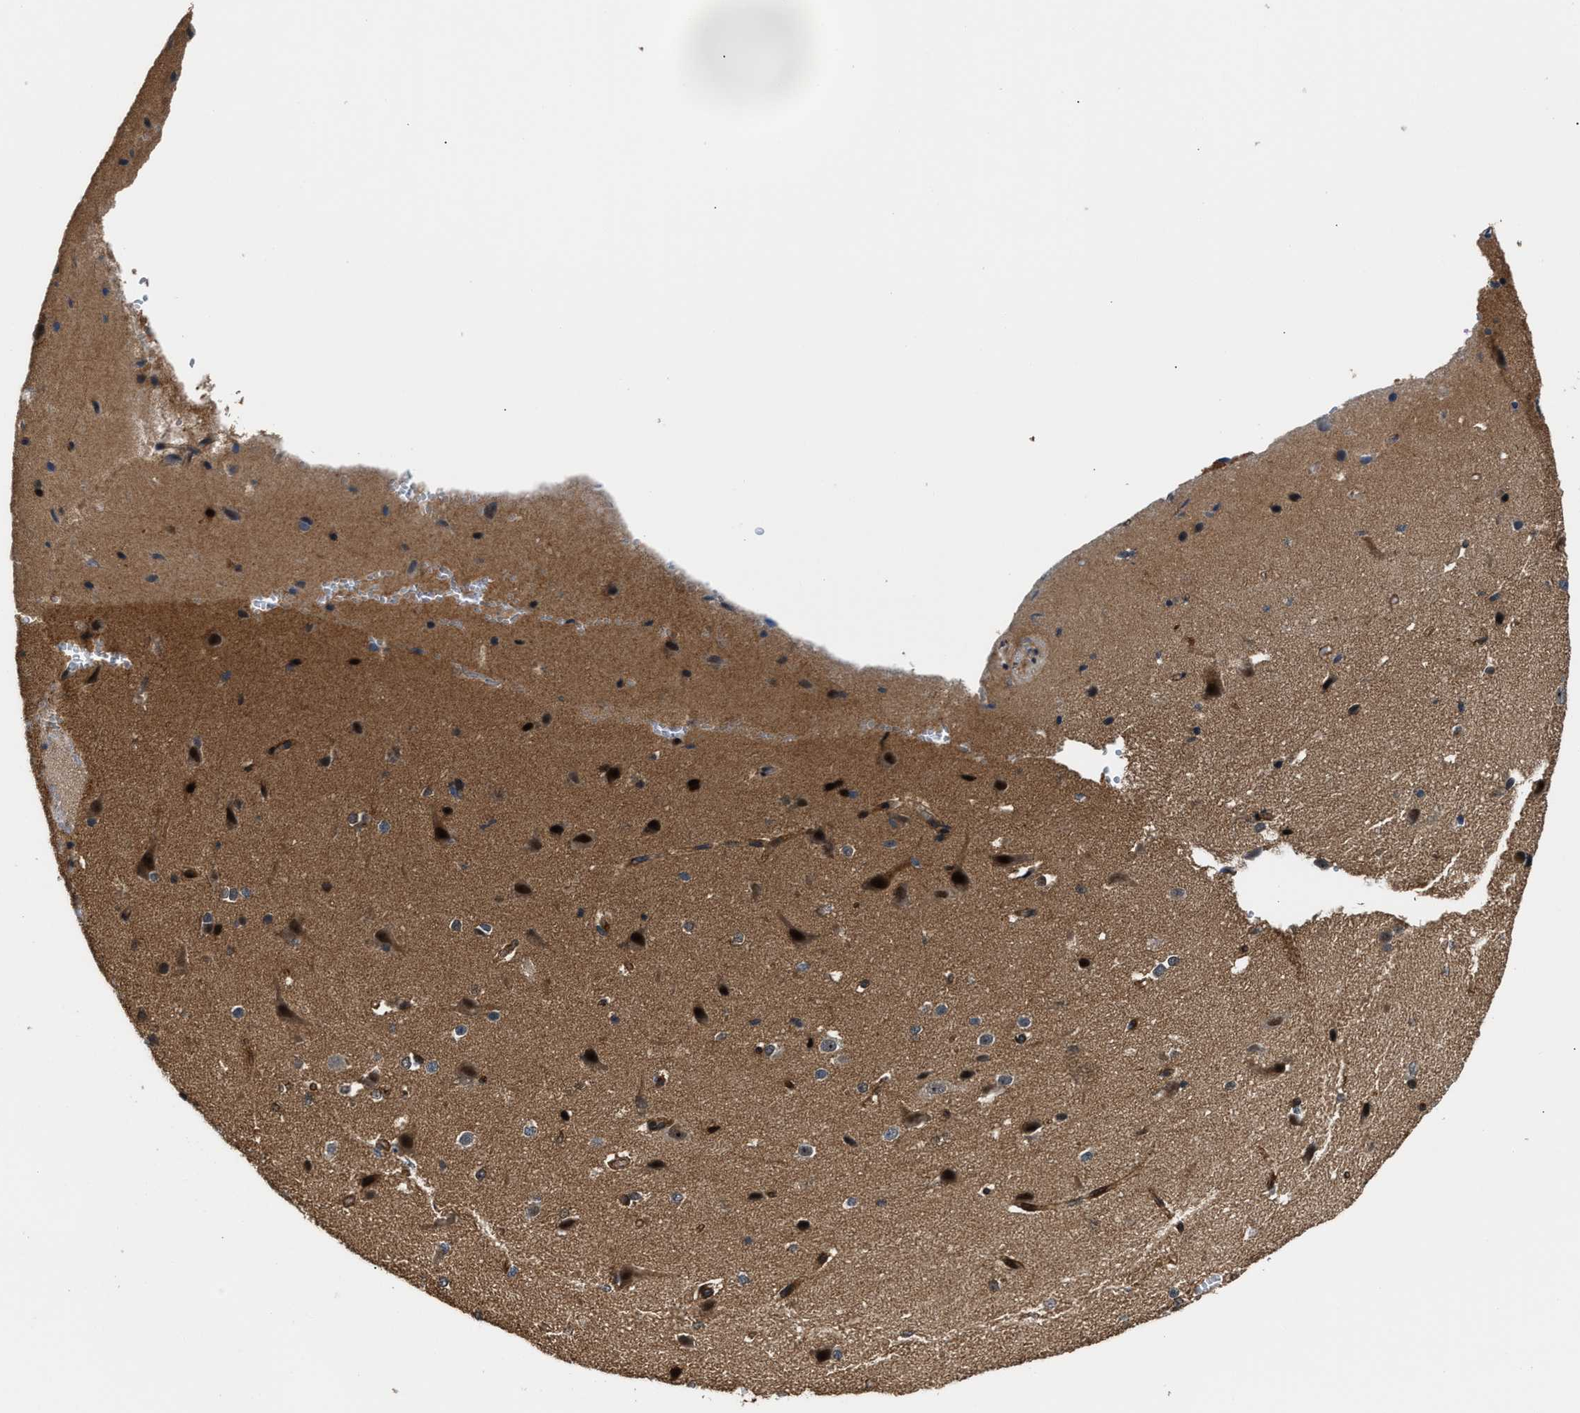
{"staining": {"intensity": "moderate", "quantity": "<25%", "location": "nuclear"}, "tissue": "cerebral cortex", "cell_type": "Endothelial cells", "image_type": "normal", "snomed": [{"axis": "morphology", "description": "Normal tissue, NOS"}, {"axis": "morphology", "description": "Developmental malformation"}, {"axis": "topography", "description": "Cerebral cortex"}], "caption": "An image of human cerebral cortex stained for a protein demonstrates moderate nuclear brown staining in endothelial cells. Ihc stains the protein of interest in brown and the nuclei are stained blue.", "gene": "ALDH3A2", "patient": {"sex": "female", "age": 30}}